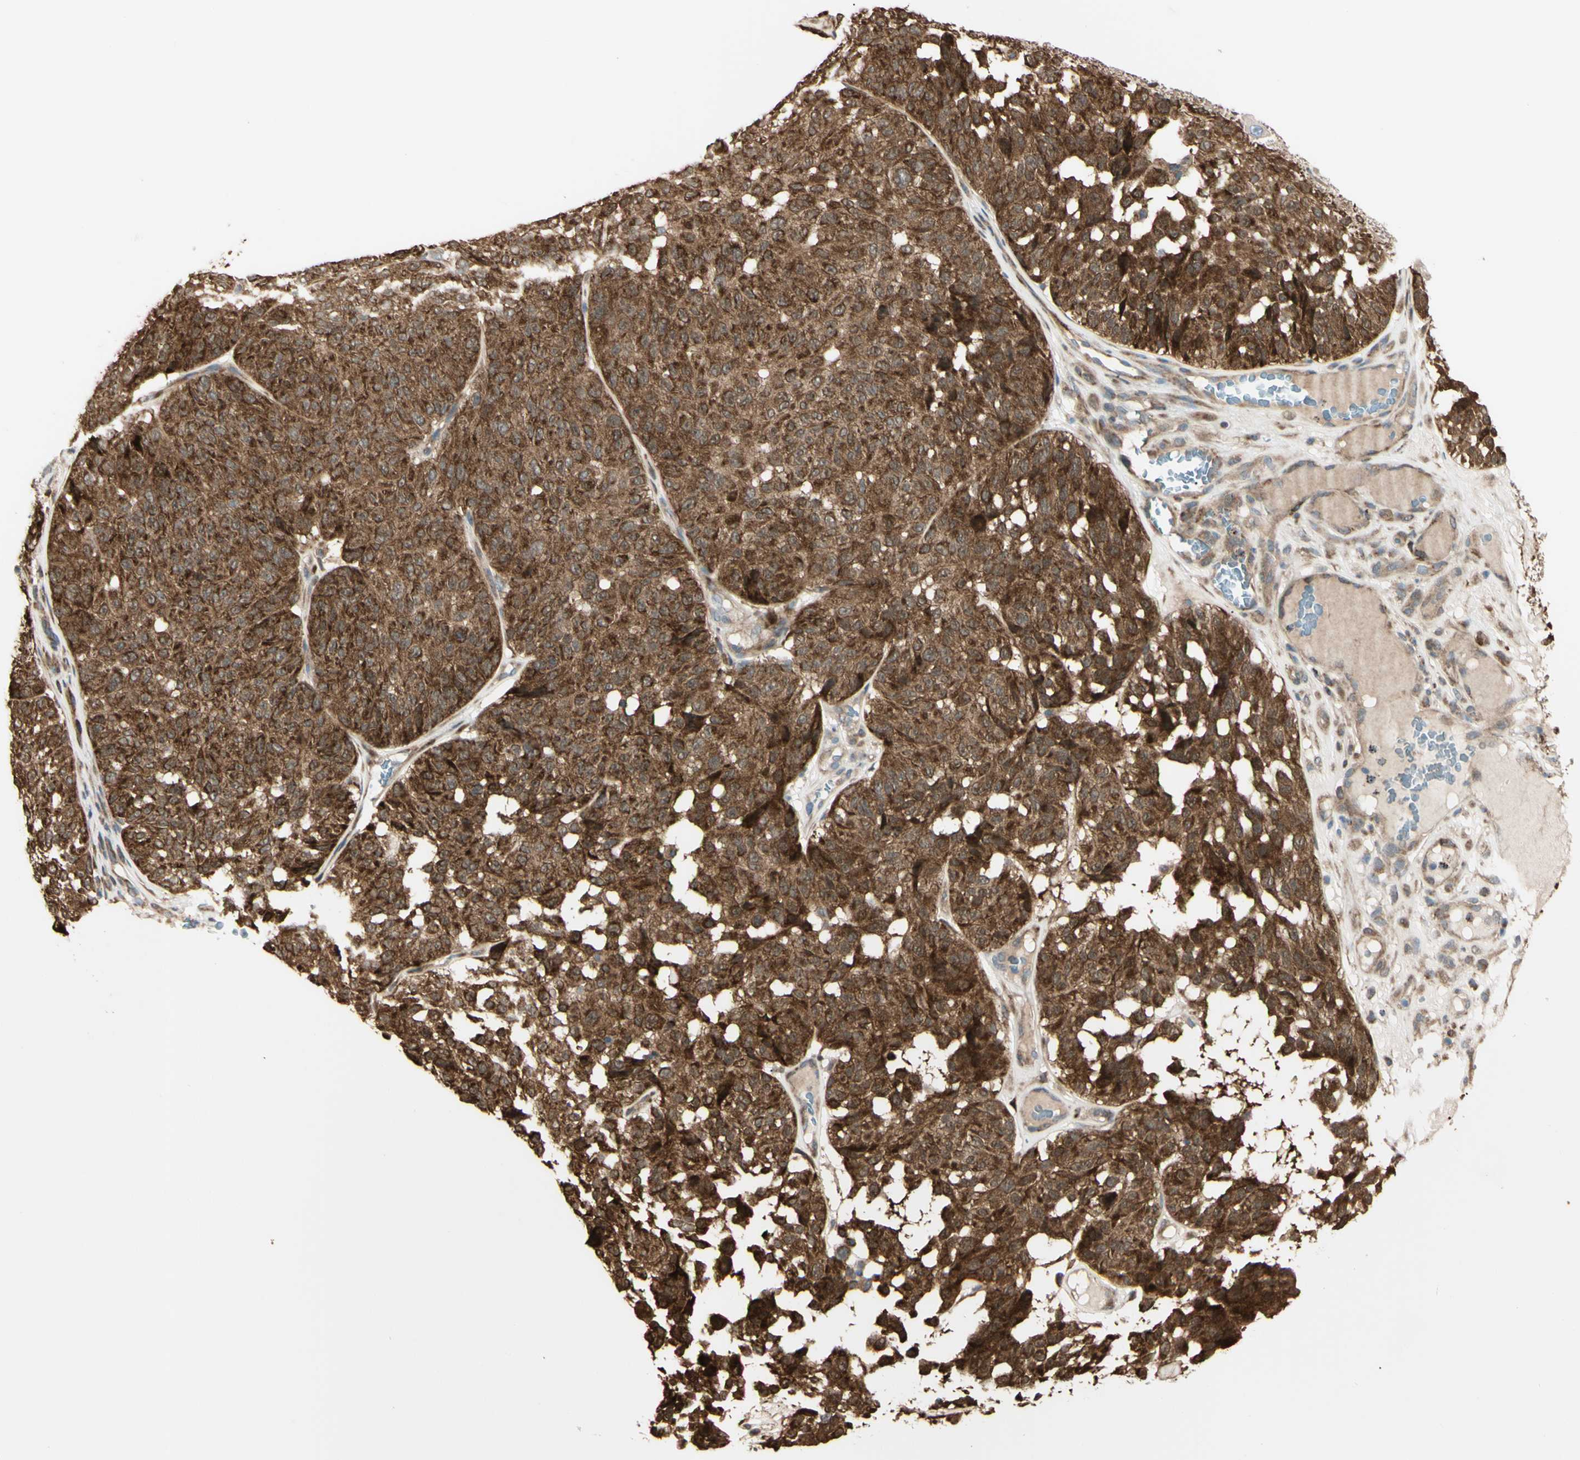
{"staining": {"intensity": "moderate", "quantity": ">75%", "location": "cytoplasmic/membranous"}, "tissue": "melanoma", "cell_type": "Tumor cells", "image_type": "cancer", "snomed": [{"axis": "morphology", "description": "Malignant melanoma, NOS"}, {"axis": "topography", "description": "Skin"}], "caption": "Melanoma stained with a brown dye shows moderate cytoplasmic/membranous positive positivity in approximately >75% of tumor cells.", "gene": "EIF5A", "patient": {"sex": "female", "age": 46}}